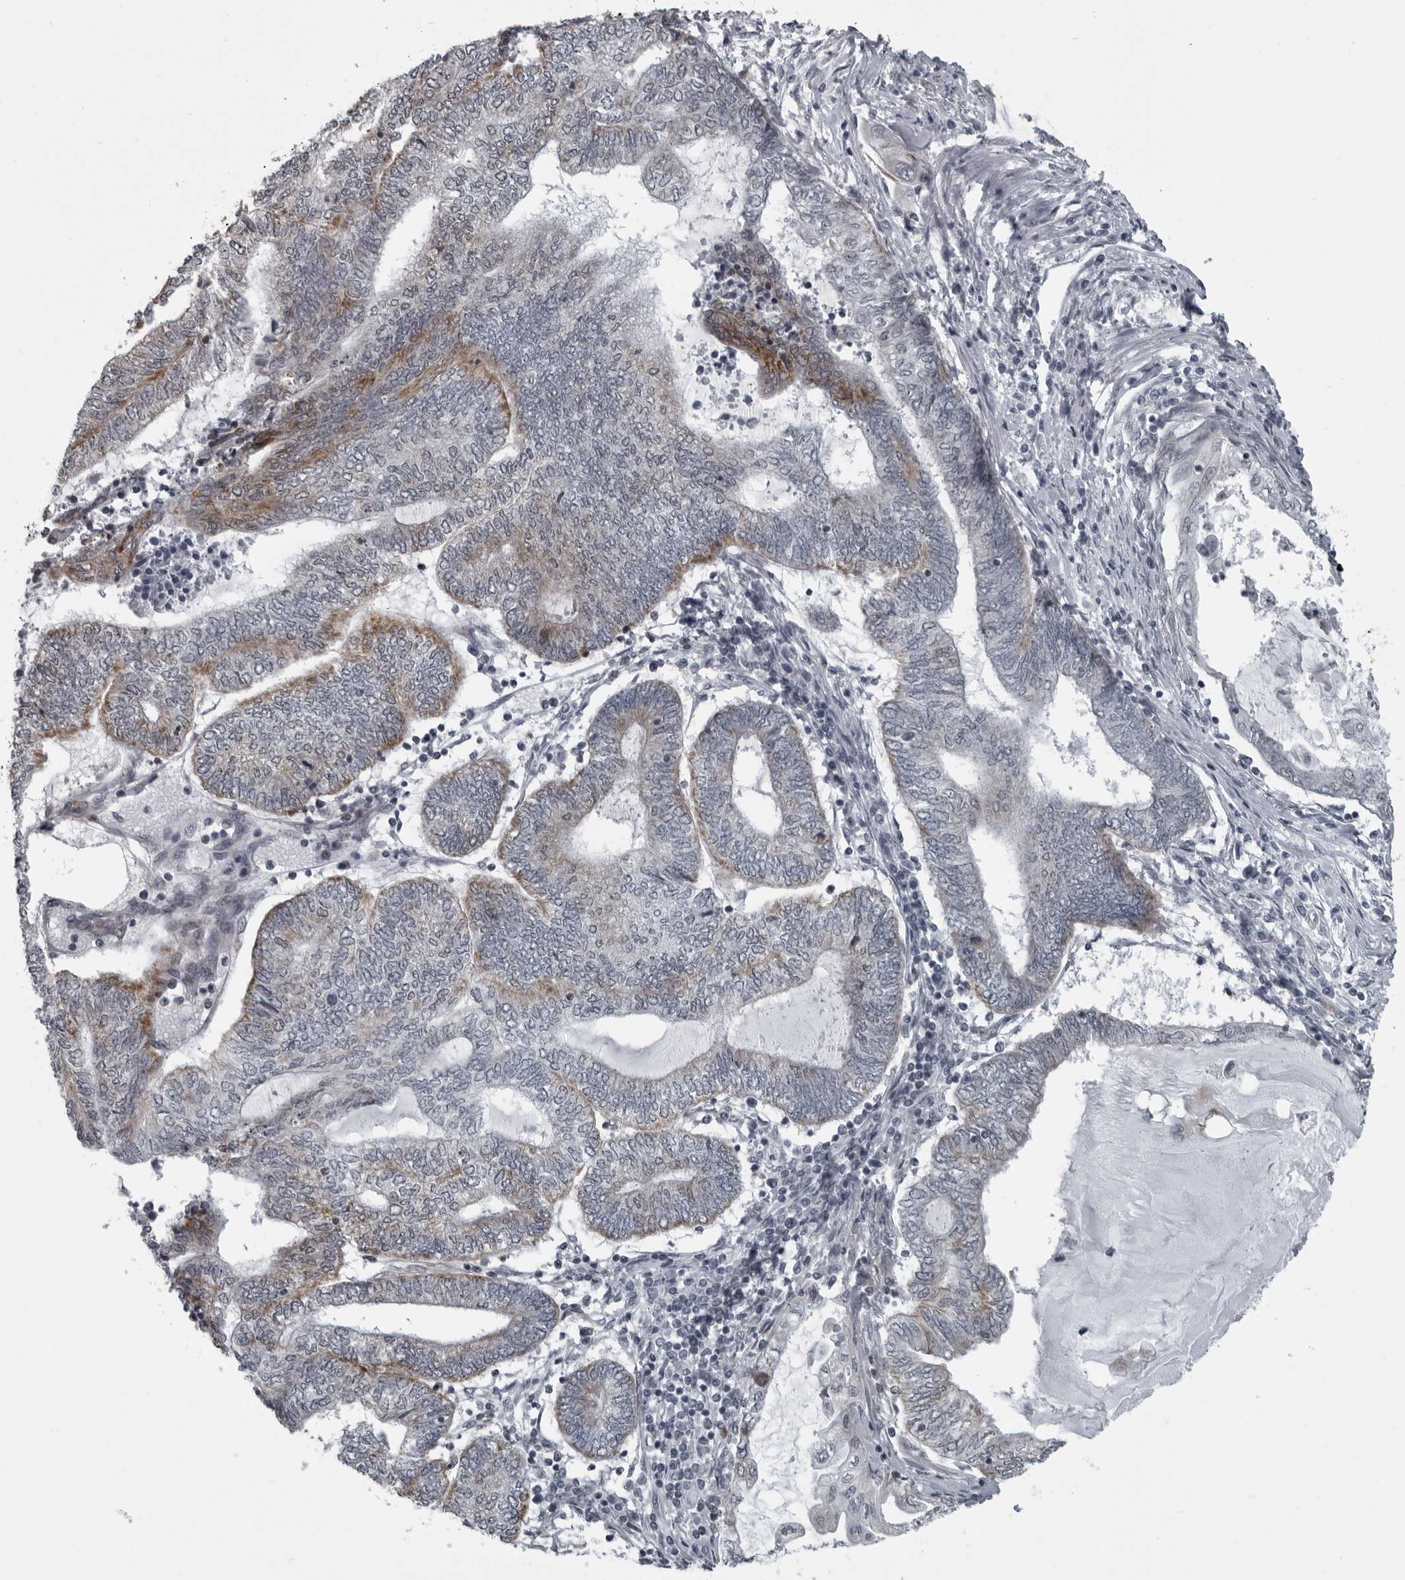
{"staining": {"intensity": "moderate", "quantity": "<25%", "location": "cytoplasmic/membranous"}, "tissue": "endometrial cancer", "cell_type": "Tumor cells", "image_type": "cancer", "snomed": [{"axis": "morphology", "description": "Adenocarcinoma, NOS"}, {"axis": "topography", "description": "Uterus"}, {"axis": "topography", "description": "Endometrium"}], "caption": "Tumor cells exhibit moderate cytoplasmic/membranous expression in about <25% of cells in endometrial cancer (adenocarcinoma). Using DAB (brown) and hematoxylin (blue) stains, captured at high magnification using brightfield microscopy.", "gene": "RTCA", "patient": {"sex": "female", "age": 70}}